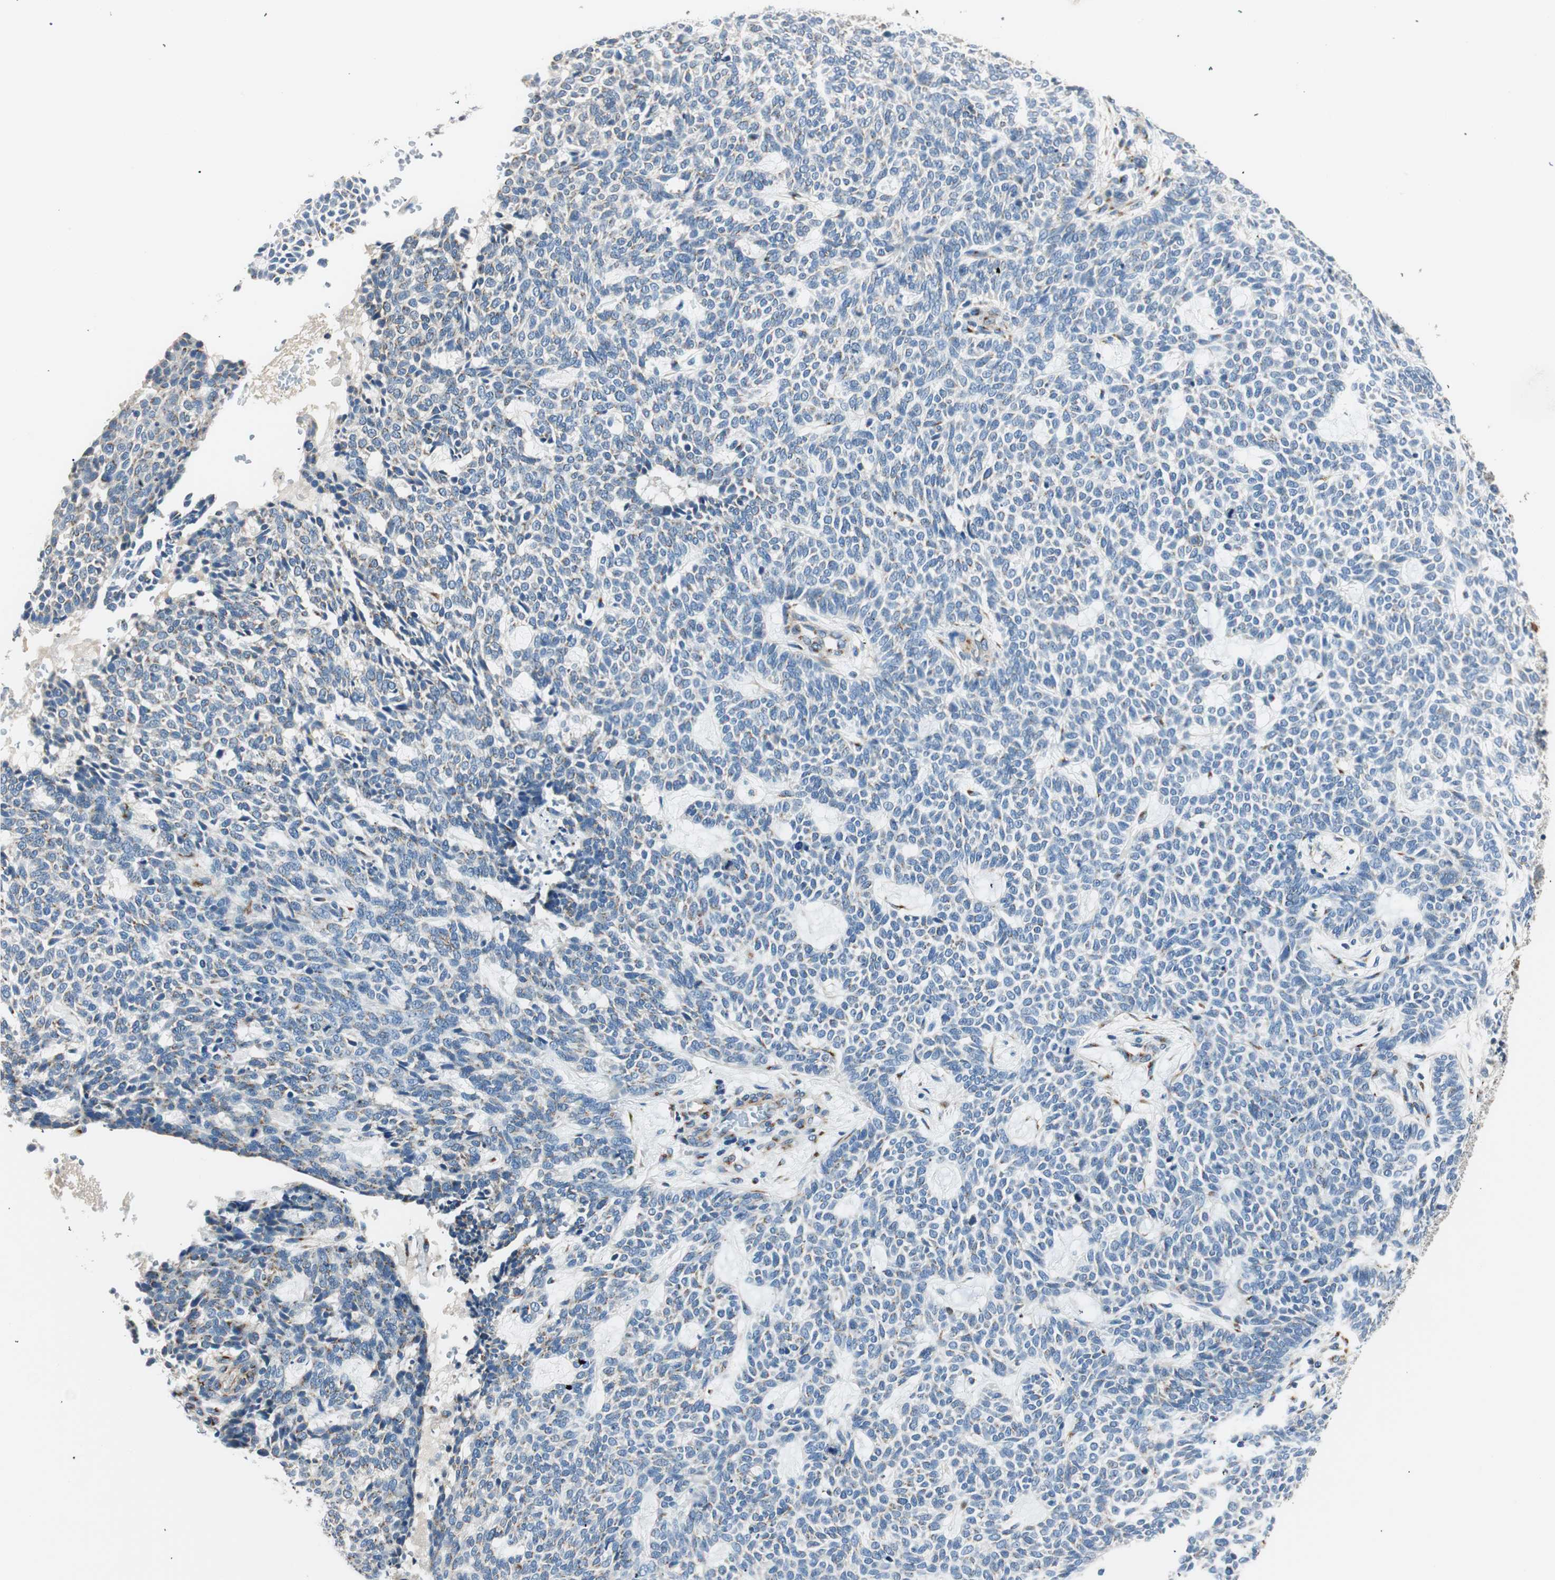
{"staining": {"intensity": "negative", "quantity": "none", "location": "none"}, "tissue": "skin cancer", "cell_type": "Tumor cells", "image_type": "cancer", "snomed": [{"axis": "morphology", "description": "Basal cell carcinoma"}, {"axis": "topography", "description": "Skin"}], "caption": "Skin cancer was stained to show a protein in brown. There is no significant staining in tumor cells.", "gene": "TMF1", "patient": {"sex": "male", "age": 87}}